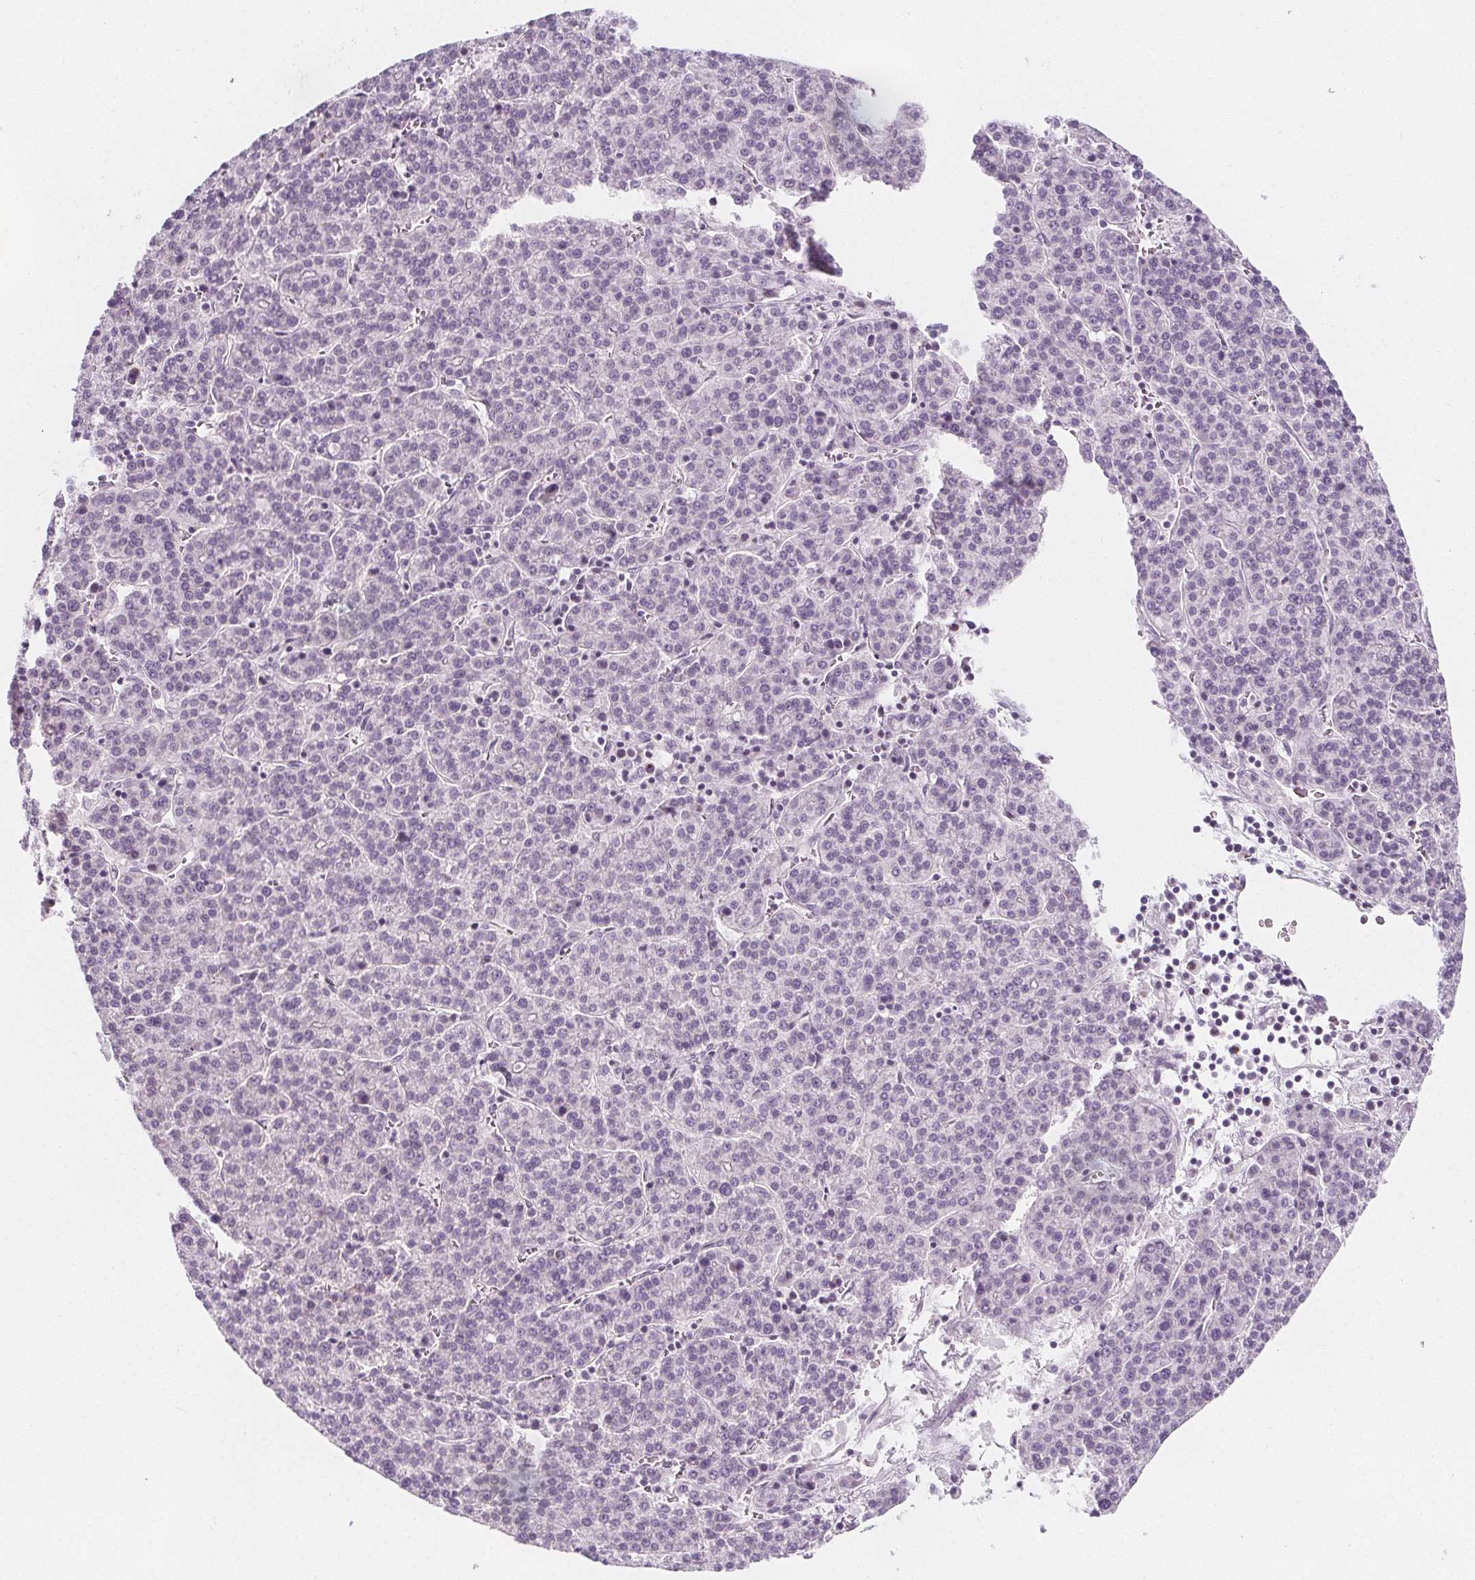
{"staining": {"intensity": "negative", "quantity": "none", "location": "none"}, "tissue": "liver cancer", "cell_type": "Tumor cells", "image_type": "cancer", "snomed": [{"axis": "morphology", "description": "Carcinoma, Hepatocellular, NOS"}, {"axis": "topography", "description": "Liver"}], "caption": "The histopathology image displays no significant staining in tumor cells of liver hepatocellular carcinoma.", "gene": "IL17C", "patient": {"sex": "female", "age": 58}}